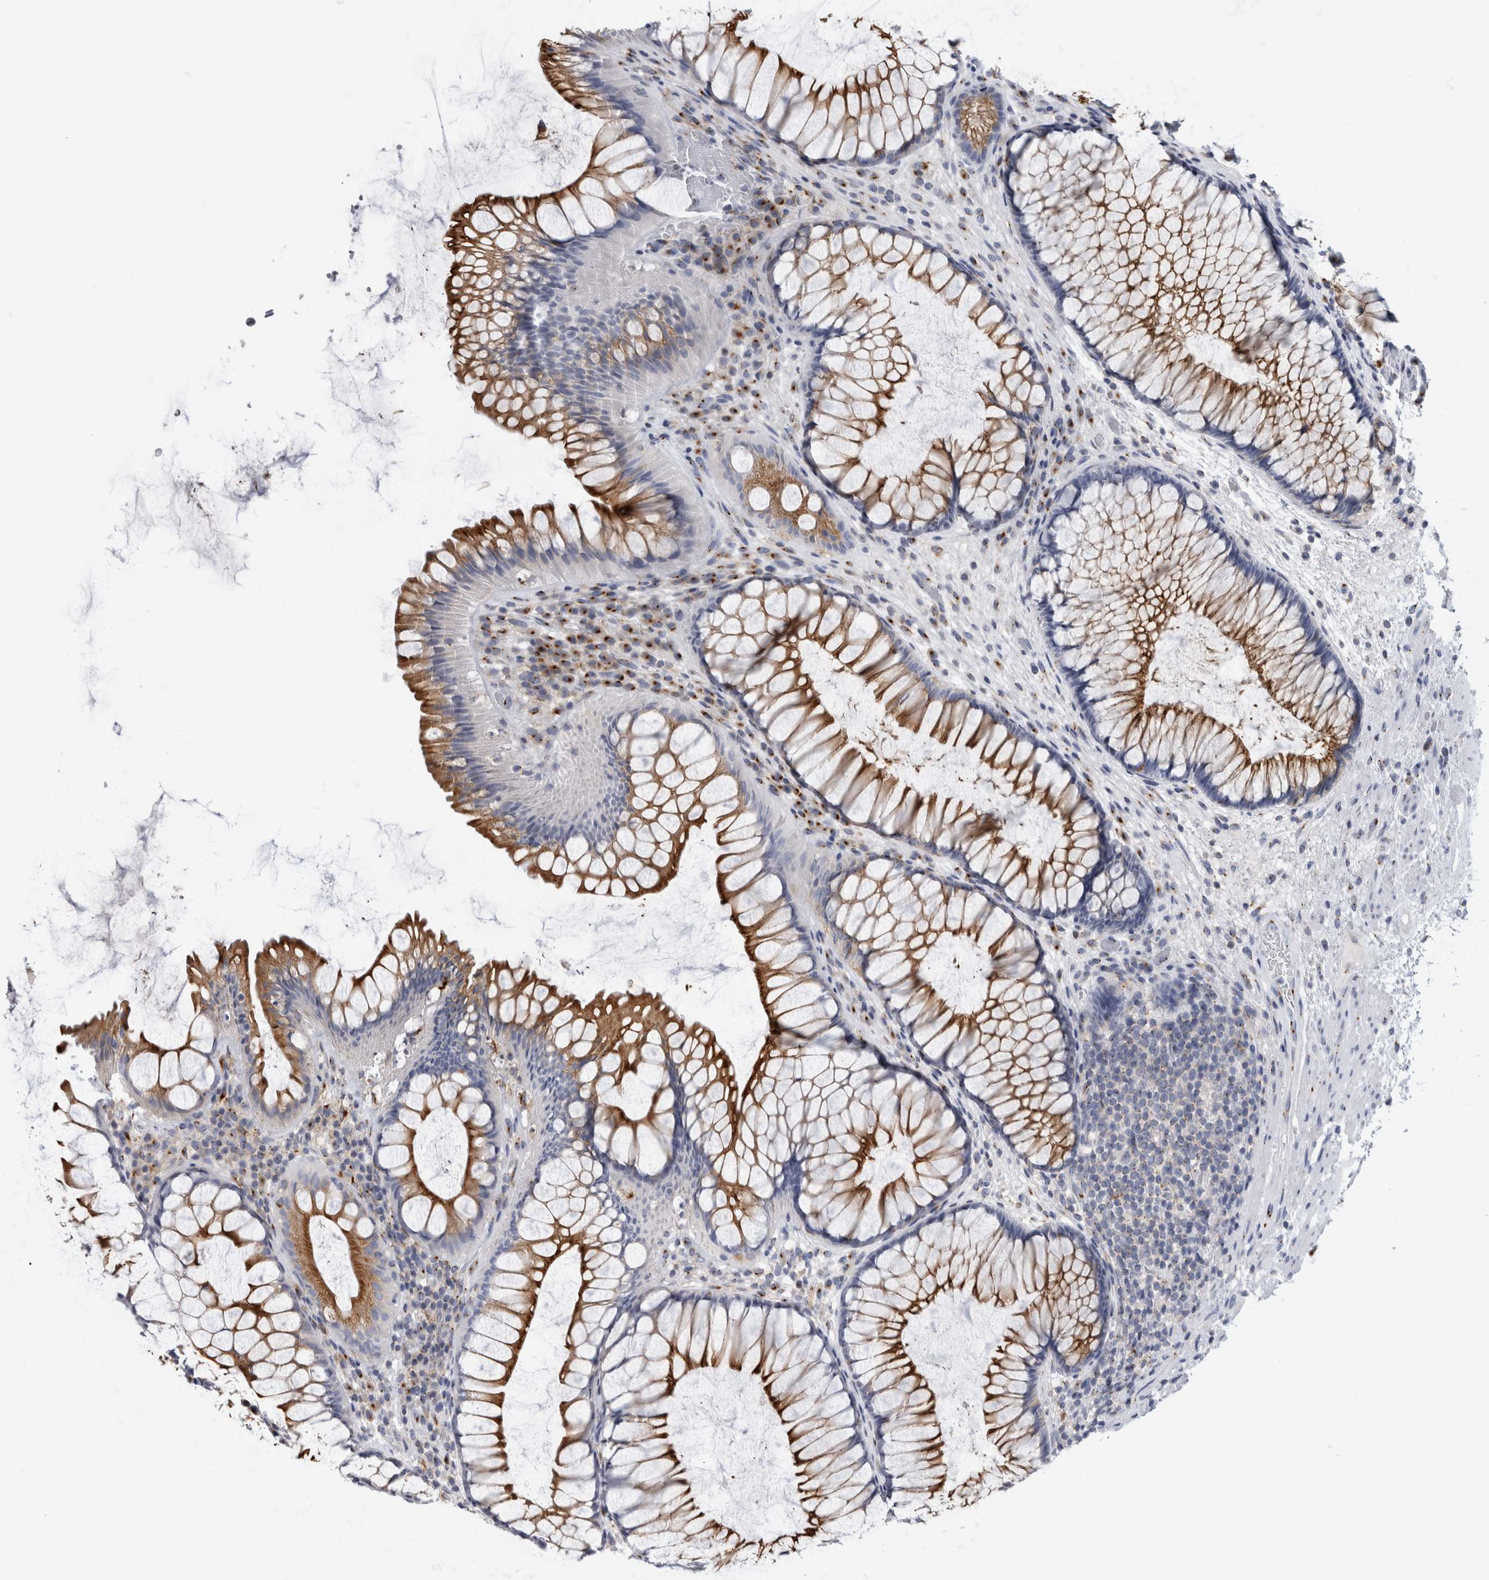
{"staining": {"intensity": "moderate", "quantity": ">75%", "location": "cytoplasmic/membranous"}, "tissue": "rectum", "cell_type": "Glandular cells", "image_type": "normal", "snomed": [{"axis": "morphology", "description": "Normal tissue, NOS"}, {"axis": "topography", "description": "Rectum"}], "caption": "Rectum was stained to show a protein in brown. There is medium levels of moderate cytoplasmic/membranous staining in about >75% of glandular cells.", "gene": "AKAP9", "patient": {"sex": "male", "age": 51}}